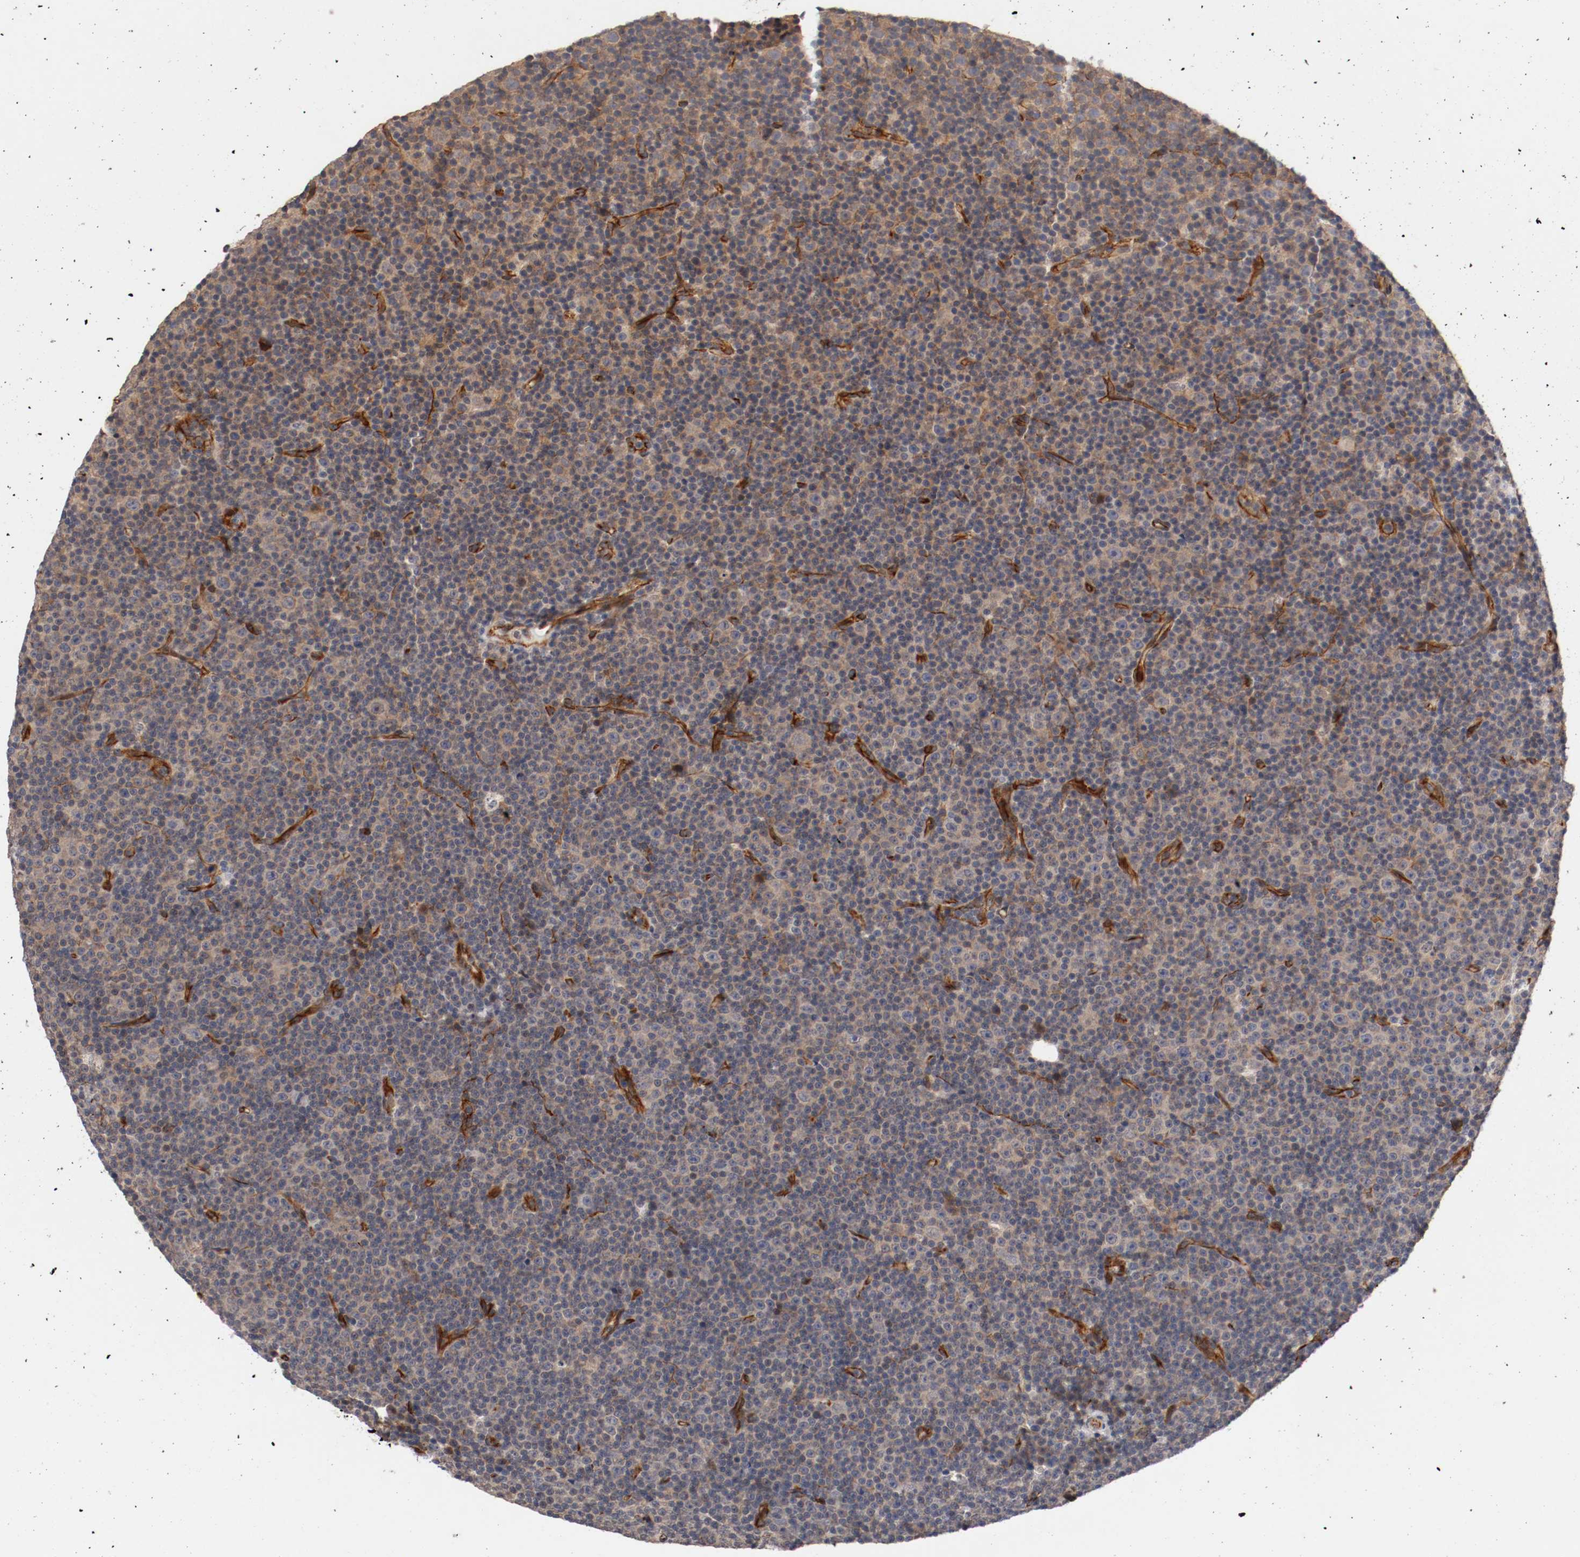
{"staining": {"intensity": "weak", "quantity": "<25%", "location": "cytoplasmic/membranous"}, "tissue": "lymphoma", "cell_type": "Tumor cells", "image_type": "cancer", "snomed": [{"axis": "morphology", "description": "Malignant lymphoma, non-Hodgkin's type, Low grade"}, {"axis": "topography", "description": "Lymph node"}], "caption": "IHC of human malignant lymphoma, non-Hodgkin's type (low-grade) displays no staining in tumor cells.", "gene": "TYK2", "patient": {"sex": "female", "age": 67}}